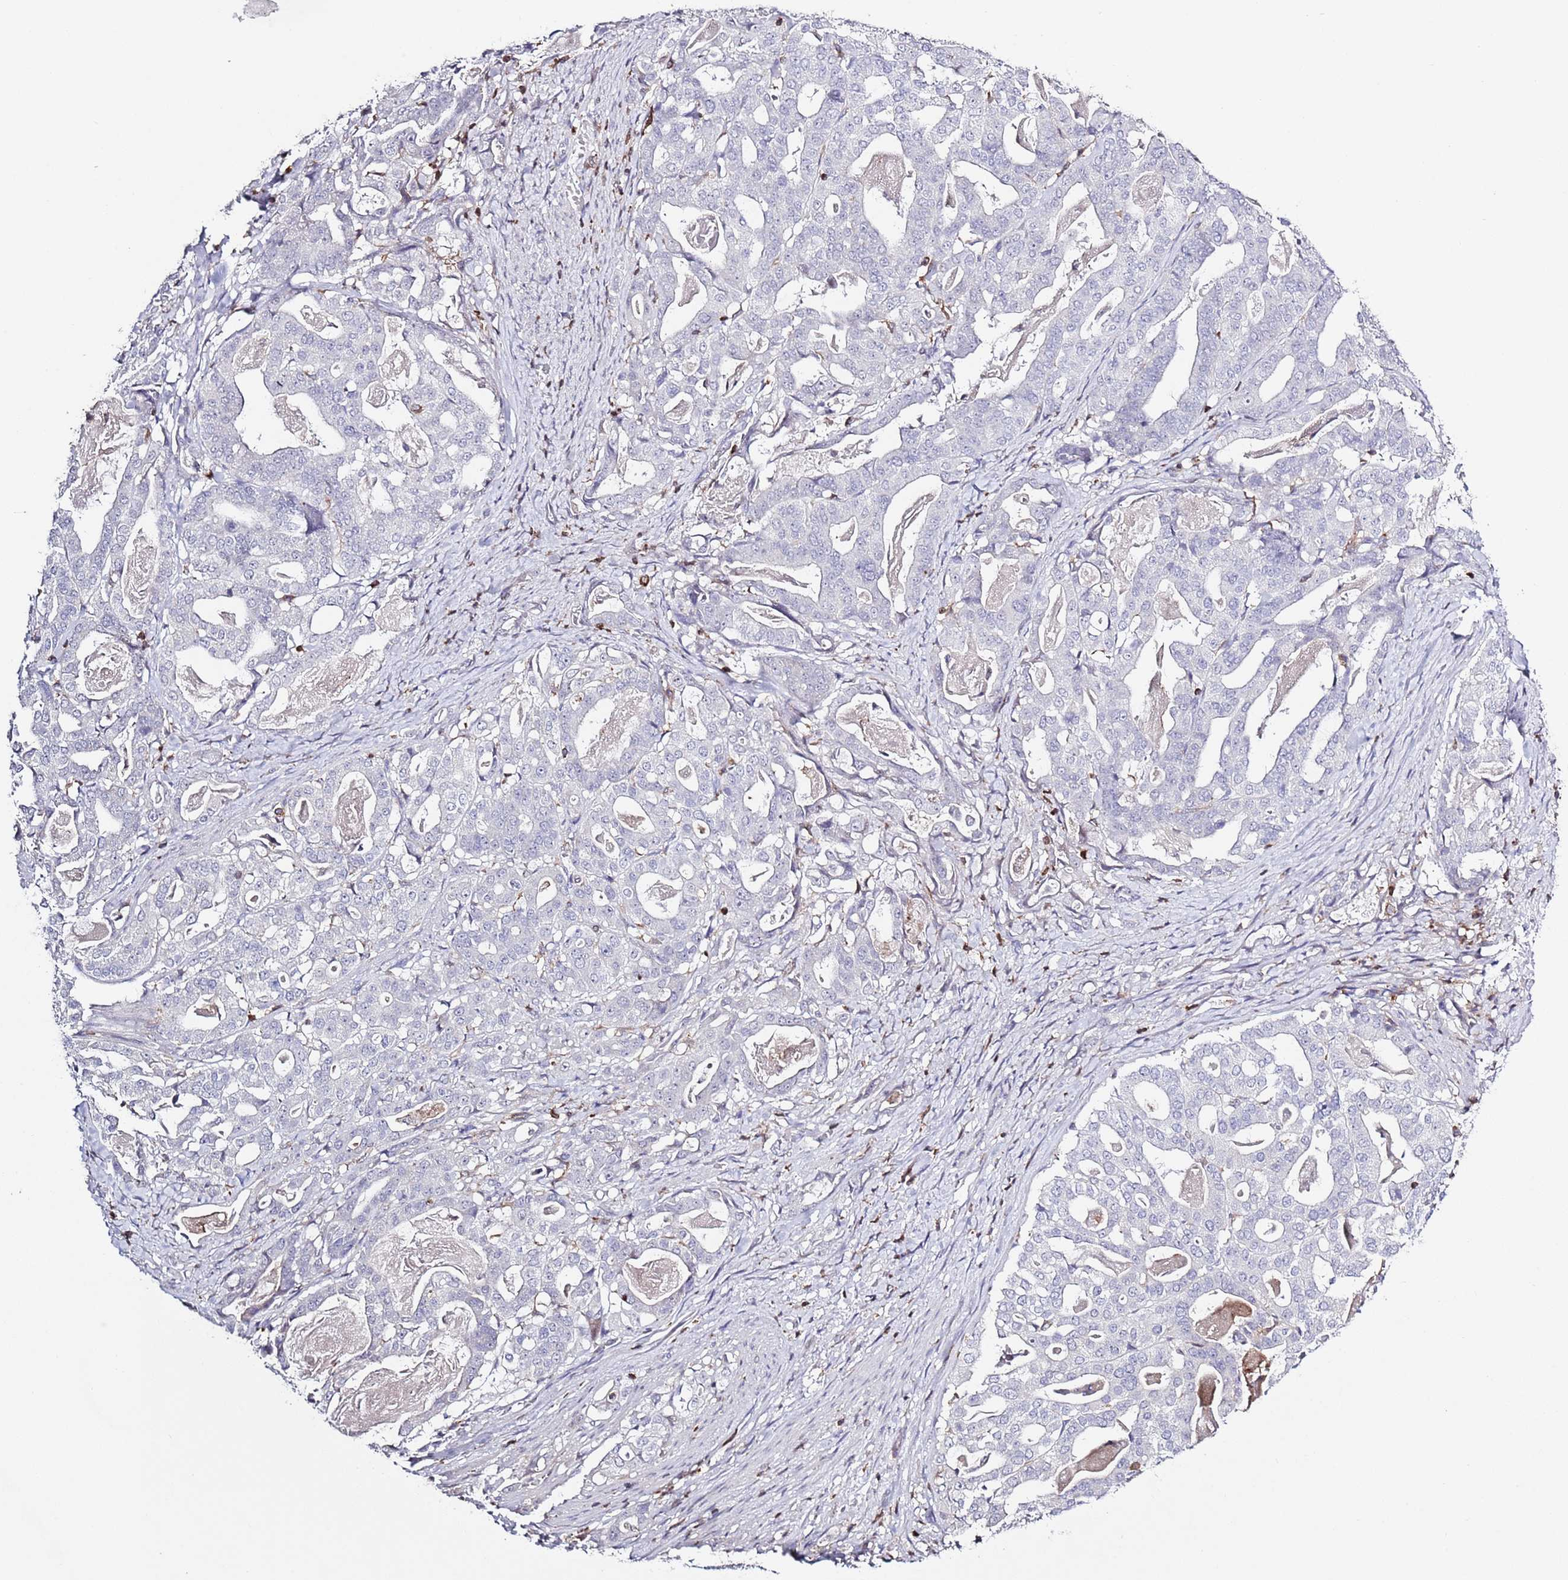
{"staining": {"intensity": "negative", "quantity": "none", "location": "none"}, "tissue": "stomach cancer", "cell_type": "Tumor cells", "image_type": "cancer", "snomed": [{"axis": "morphology", "description": "Adenocarcinoma, NOS"}, {"axis": "topography", "description": "Stomach"}], "caption": "Protein analysis of stomach adenocarcinoma exhibits no significant positivity in tumor cells.", "gene": "LPXN", "patient": {"sex": "male", "age": 48}}